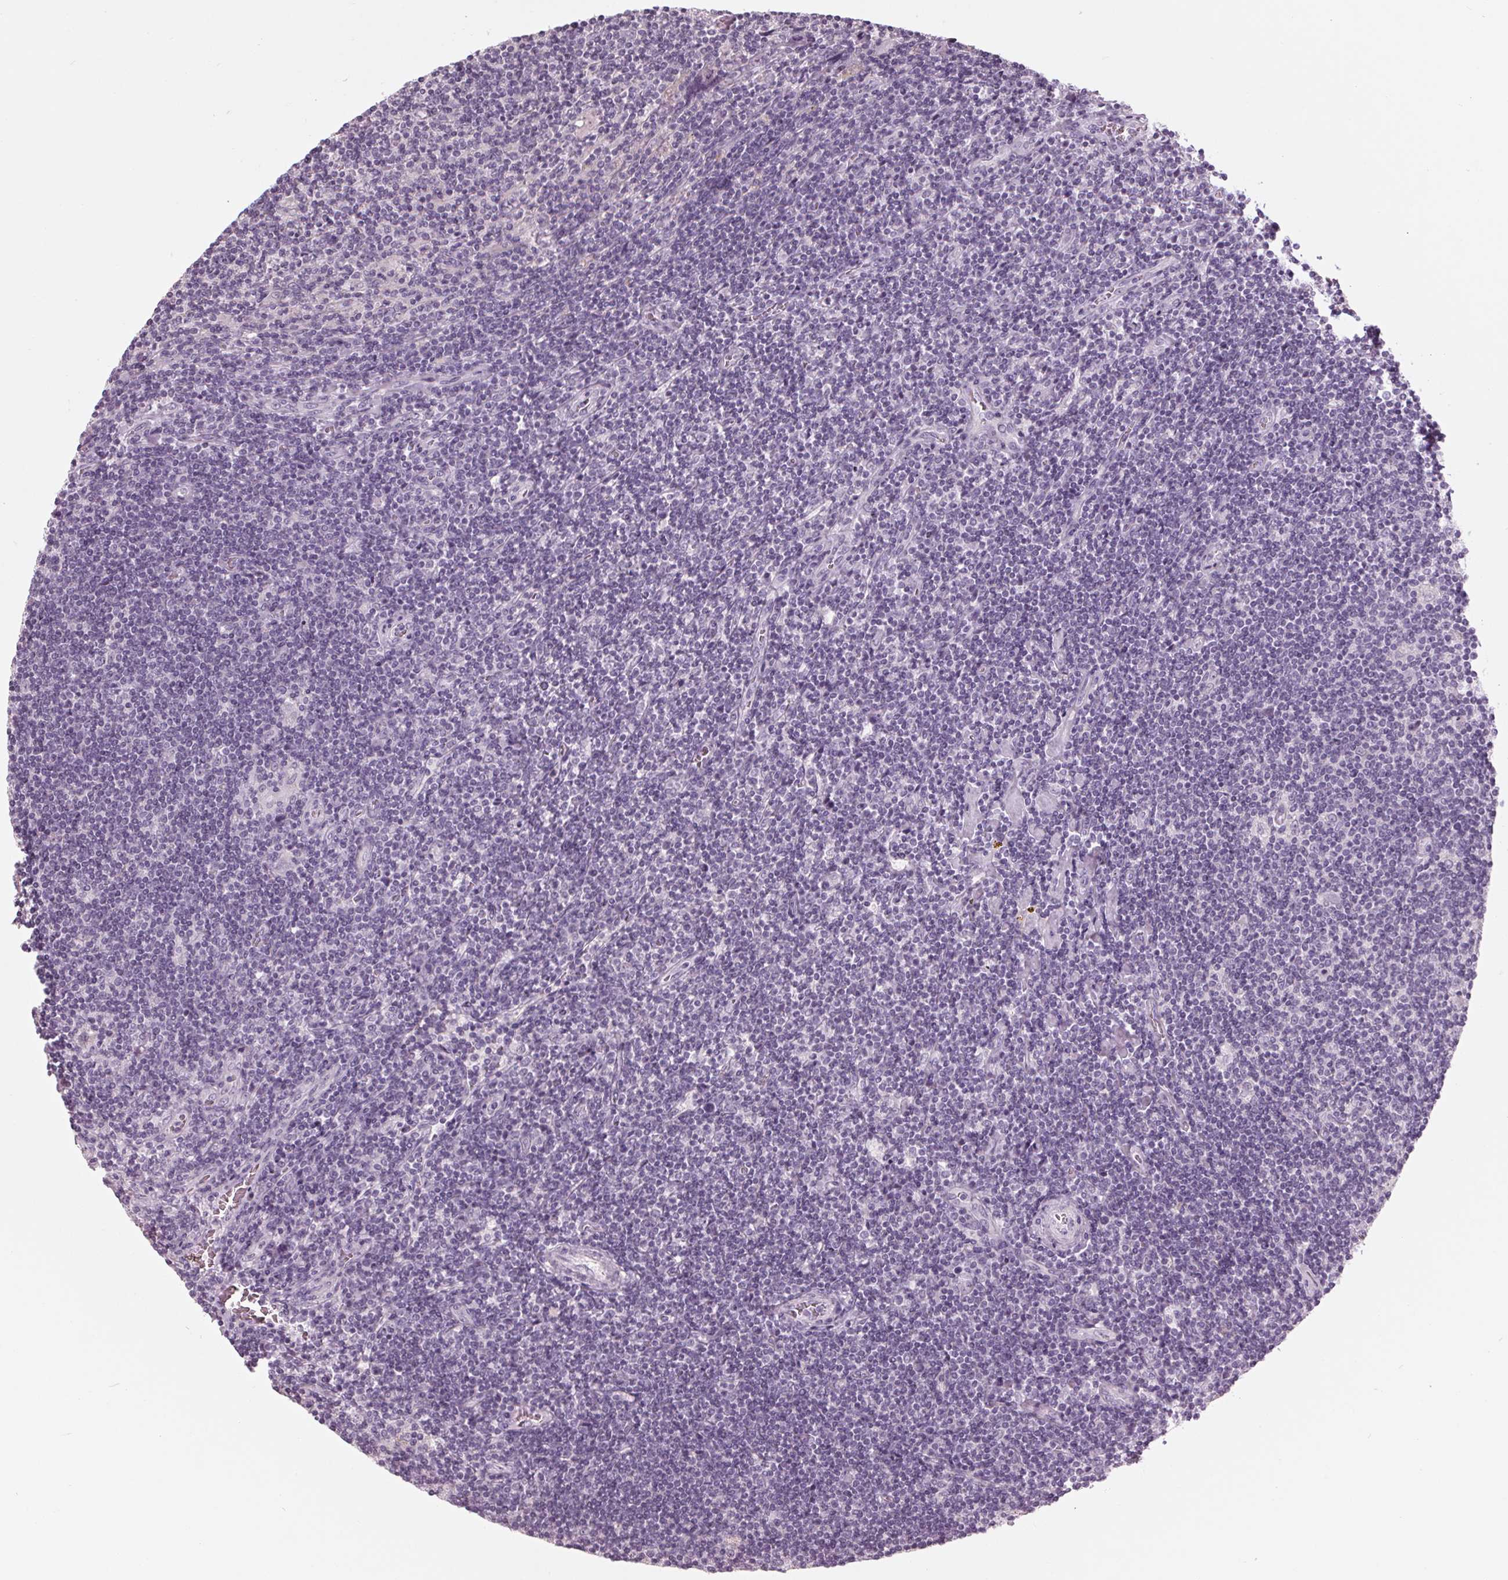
{"staining": {"intensity": "negative", "quantity": "none", "location": "none"}, "tissue": "lymphoma", "cell_type": "Tumor cells", "image_type": "cancer", "snomed": [{"axis": "morphology", "description": "Hodgkin's disease, NOS"}, {"axis": "topography", "description": "Lymph node"}], "caption": "Image shows no significant protein staining in tumor cells of Hodgkin's disease.", "gene": "TNNC2", "patient": {"sex": "male", "age": 40}}